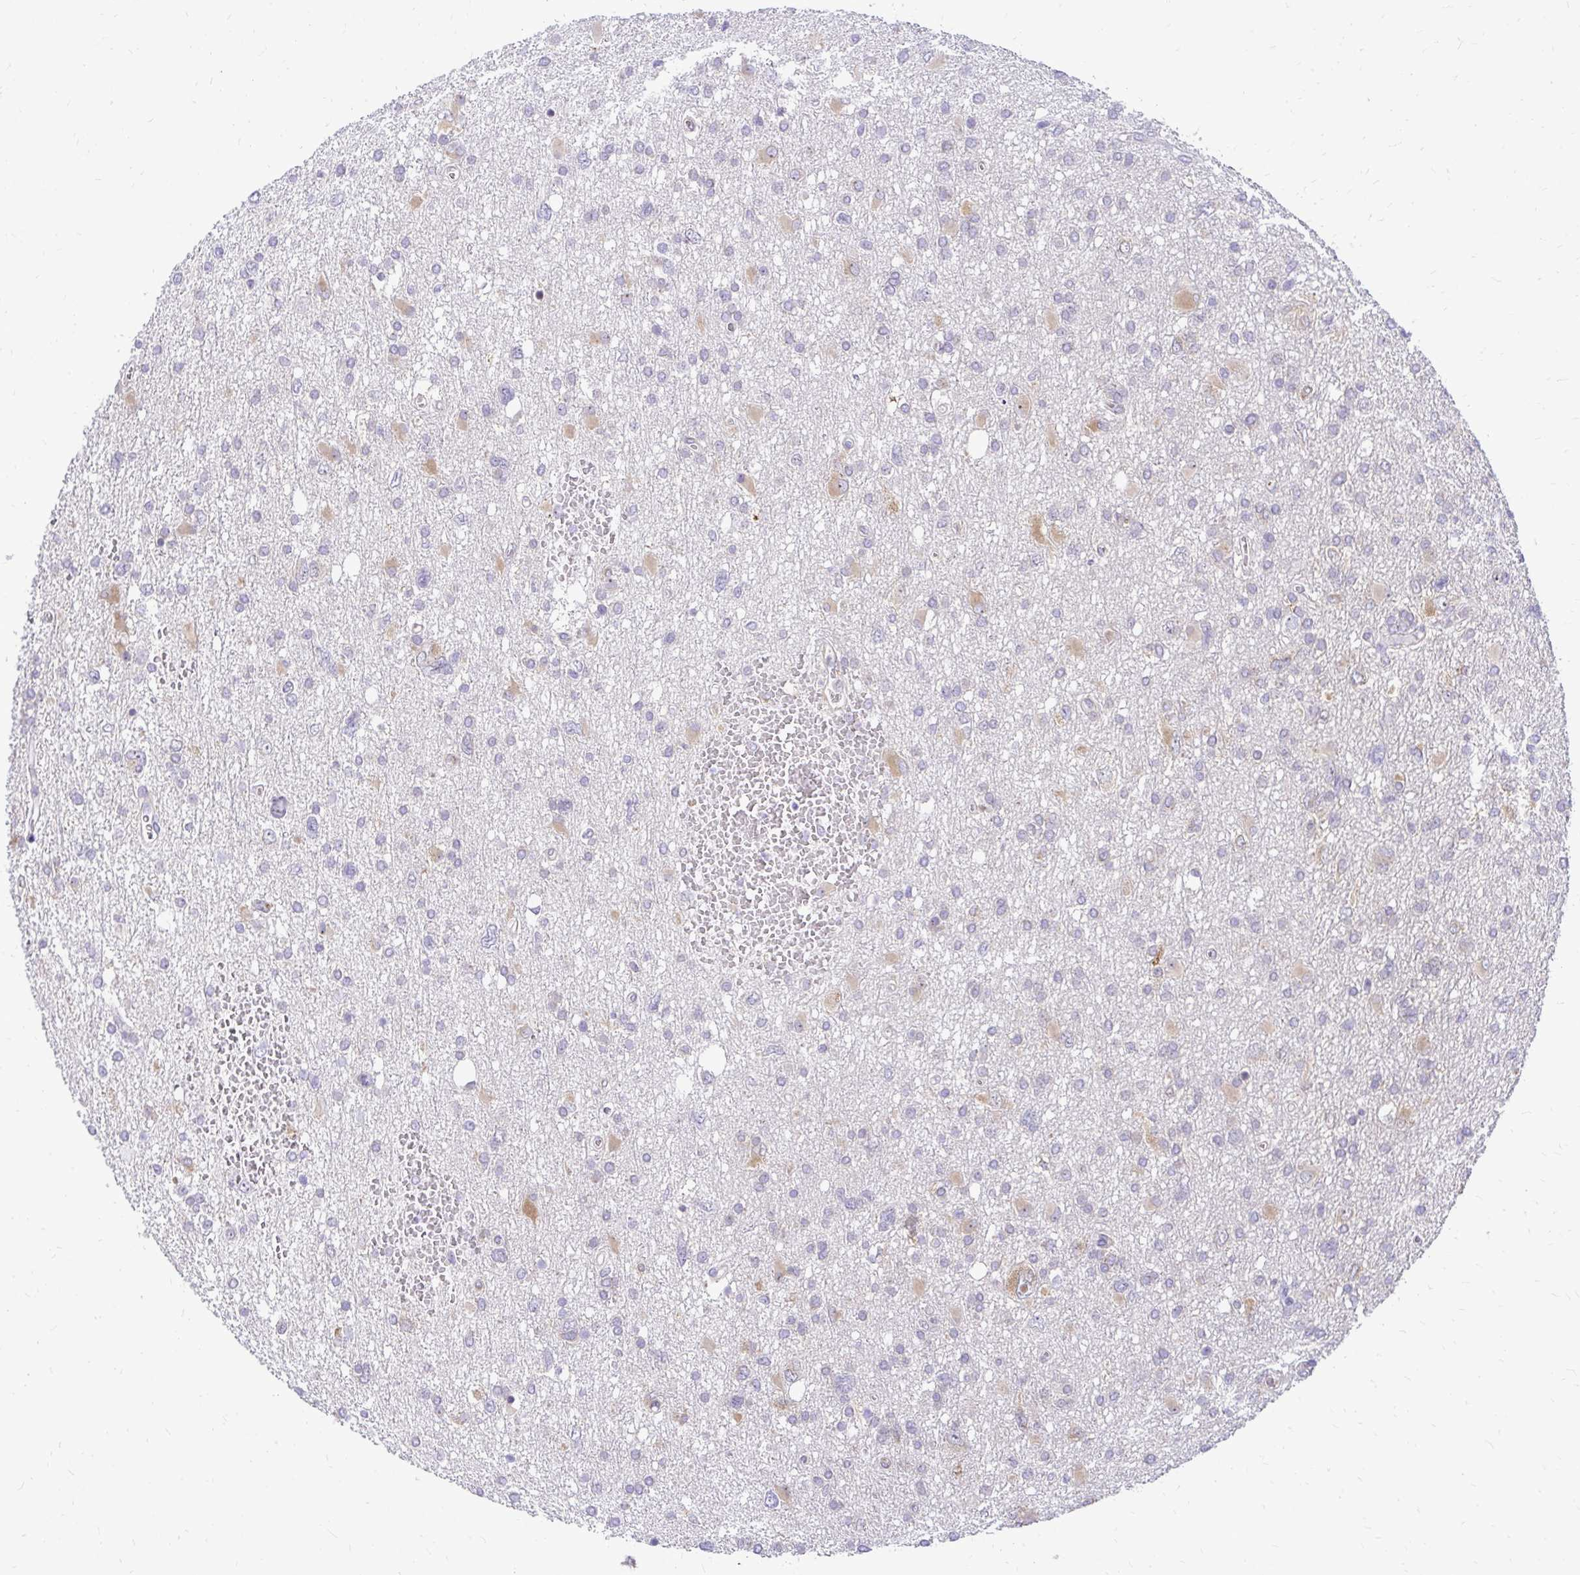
{"staining": {"intensity": "negative", "quantity": "none", "location": "none"}, "tissue": "glioma", "cell_type": "Tumor cells", "image_type": "cancer", "snomed": [{"axis": "morphology", "description": "Glioma, malignant, High grade"}, {"axis": "topography", "description": "Brain"}], "caption": "Tumor cells show no significant positivity in malignant glioma (high-grade).", "gene": "NIFK", "patient": {"sex": "male", "age": 61}}